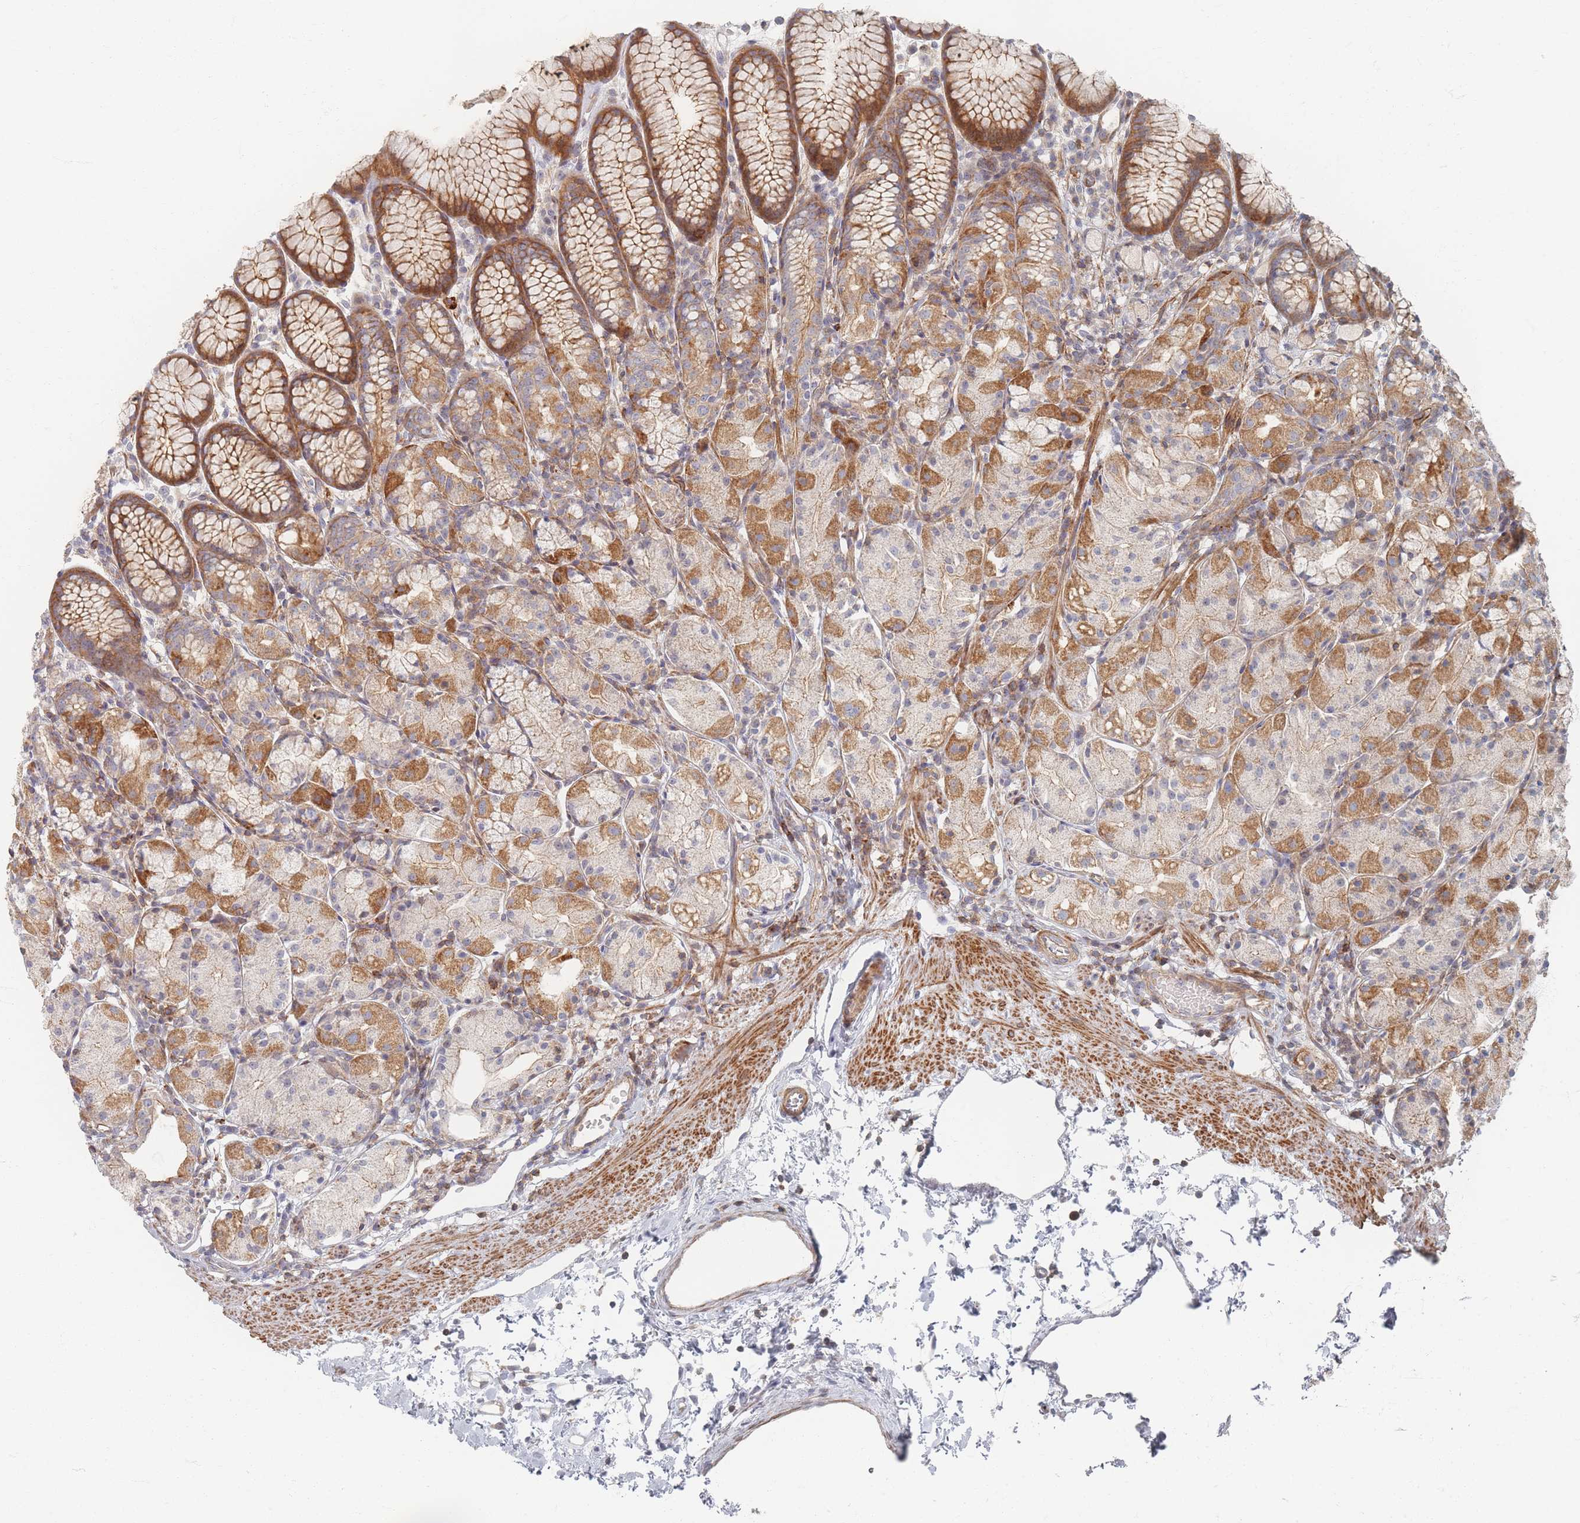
{"staining": {"intensity": "moderate", "quantity": "25%-75%", "location": "cytoplasmic/membranous"}, "tissue": "stomach", "cell_type": "Glandular cells", "image_type": "normal", "snomed": [{"axis": "morphology", "description": "Normal tissue, NOS"}, {"axis": "topography", "description": "Stomach, upper"}], "caption": "Moderate cytoplasmic/membranous protein staining is identified in approximately 25%-75% of glandular cells in stomach. The protein of interest is shown in brown color, while the nuclei are stained blue.", "gene": "ZKSCAN7", "patient": {"sex": "male", "age": 47}}